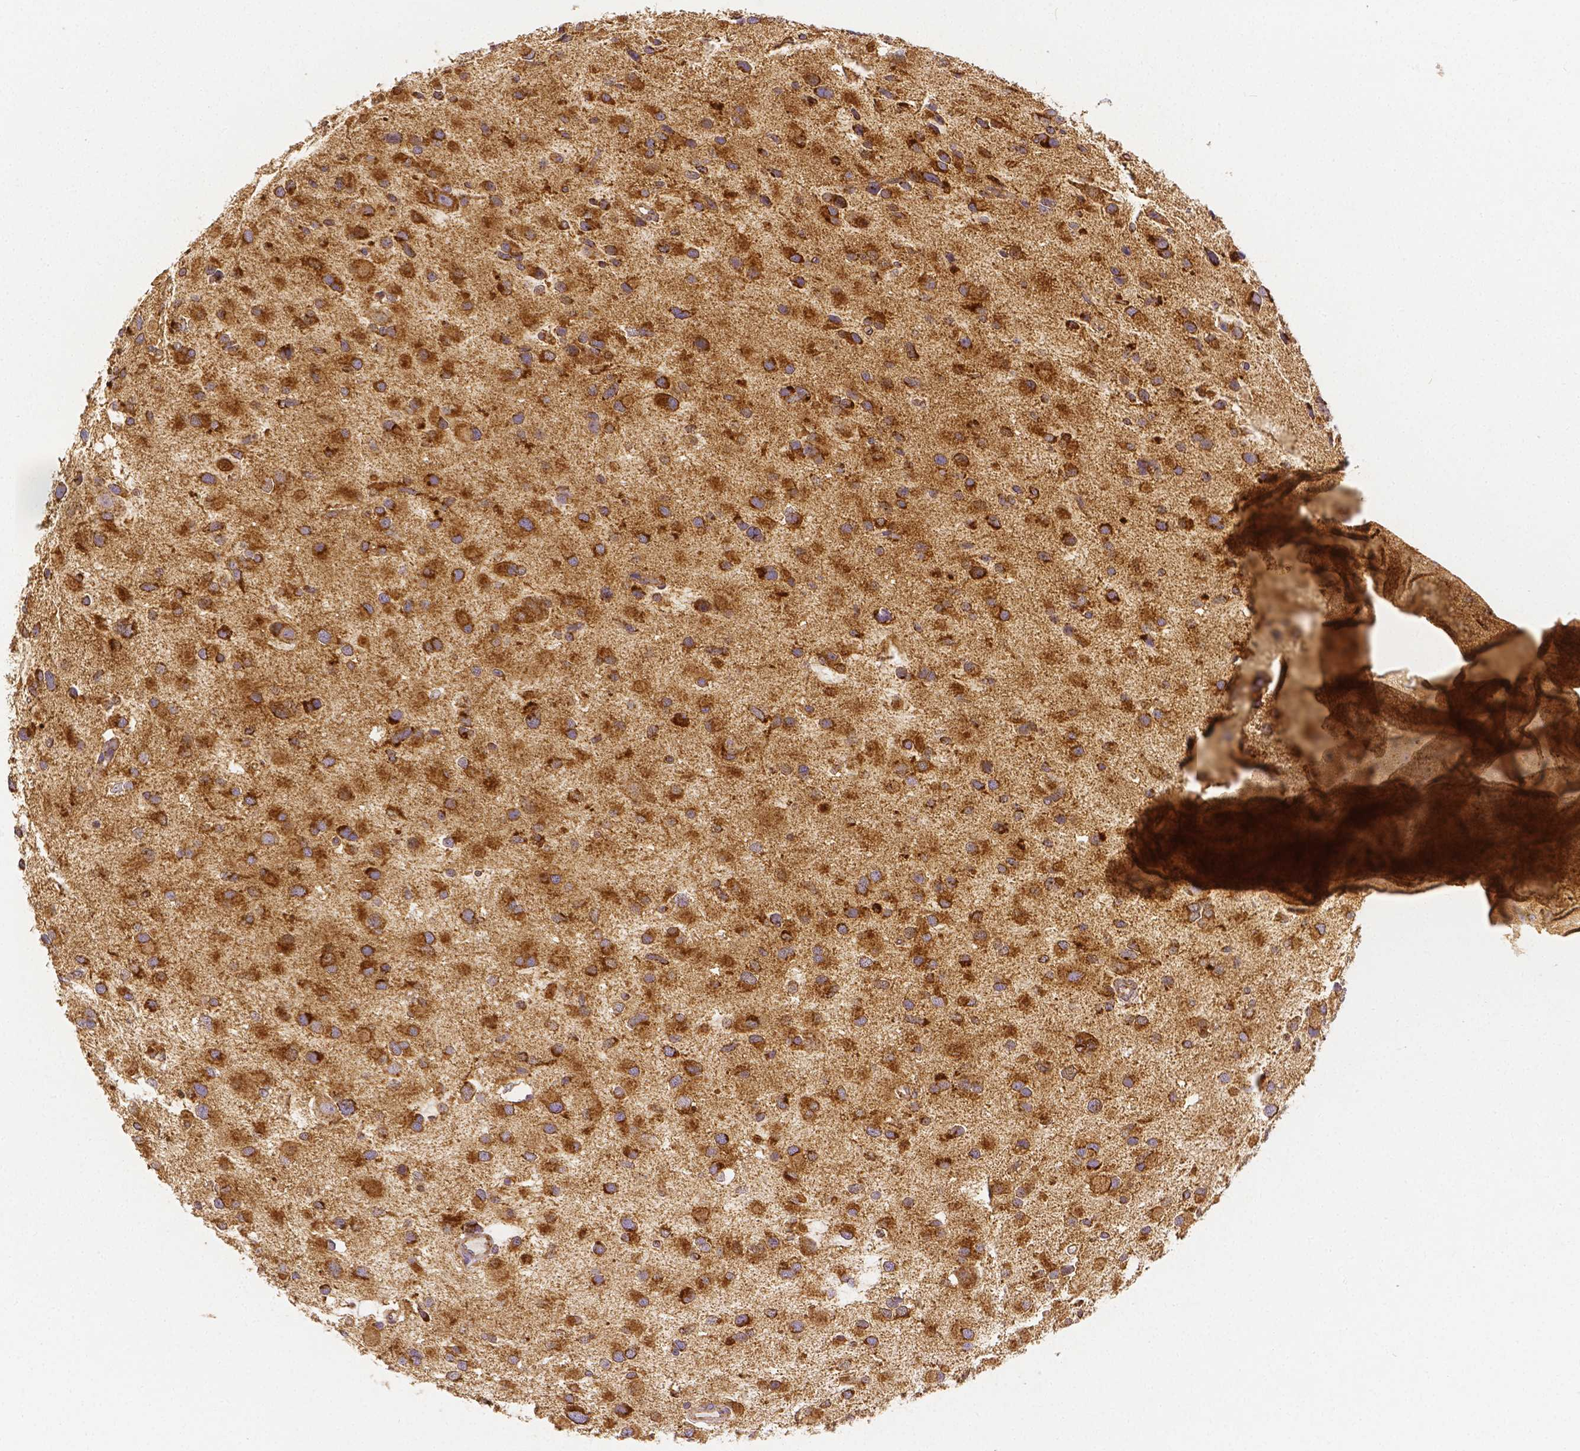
{"staining": {"intensity": "strong", "quantity": ">75%", "location": "cytoplasmic/membranous"}, "tissue": "glioma", "cell_type": "Tumor cells", "image_type": "cancer", "snomed": [{"axis": "morphology", "description": "Glioma, malignant, Low grade"}, {"axis": "topography", "description": "Brain"}], "caption": "Human malignant glioma (low-grade) stained for a protein (brown) demonstrates strong cytoplasmic/membranous positive expression in about >75% of tumor cells.", "gene": "RHOT1", "patient": {"sex": "female", "age": 32}}